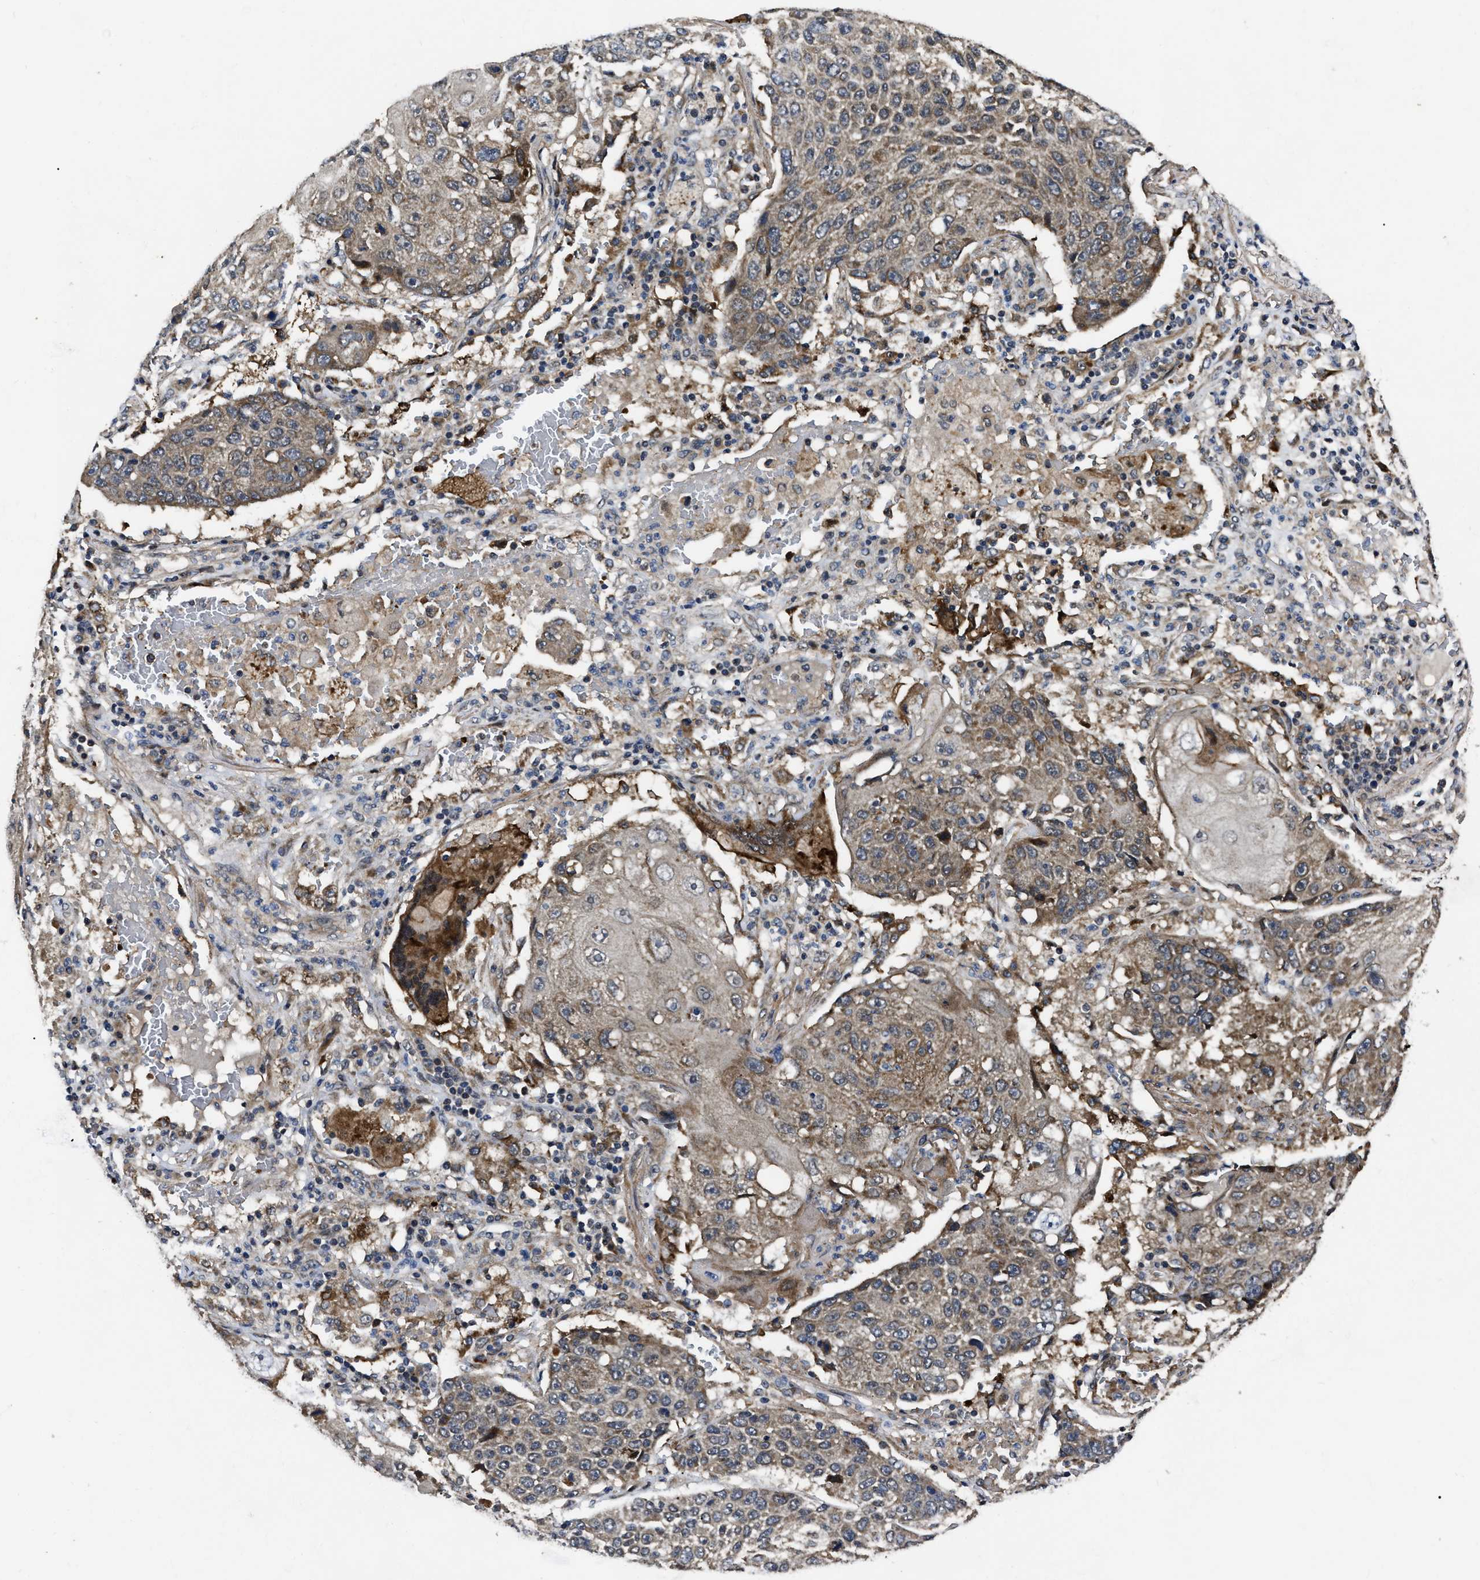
{"staining": {"intensity": "moderate", "quantity": "25%-75%", "location": "cytoplasmic/membranous"}, "tissue": "lung cancer", "cell_type": "Tumor cells", "image_type": "cancer", "snomed": [{"axis": "morphology", "description": "Squamous cell carcinoma, NOS"}, {"axis": "topography", "description": "Lung"}], "caption": "IHC staining of lung cancer, which demonstrates medium levels of moderate cytoplasmic/membranous positivity in approximately 25%-75% of tumor cells indicating moderate cytoplasmic/membranous protein expression. The staining was performed using DAB (brown) for protein detection and nuclei were counterstained in hematoxylin (blue).", "gene": "PPWD1", "patient": {"sex": "male", "age": 61}}